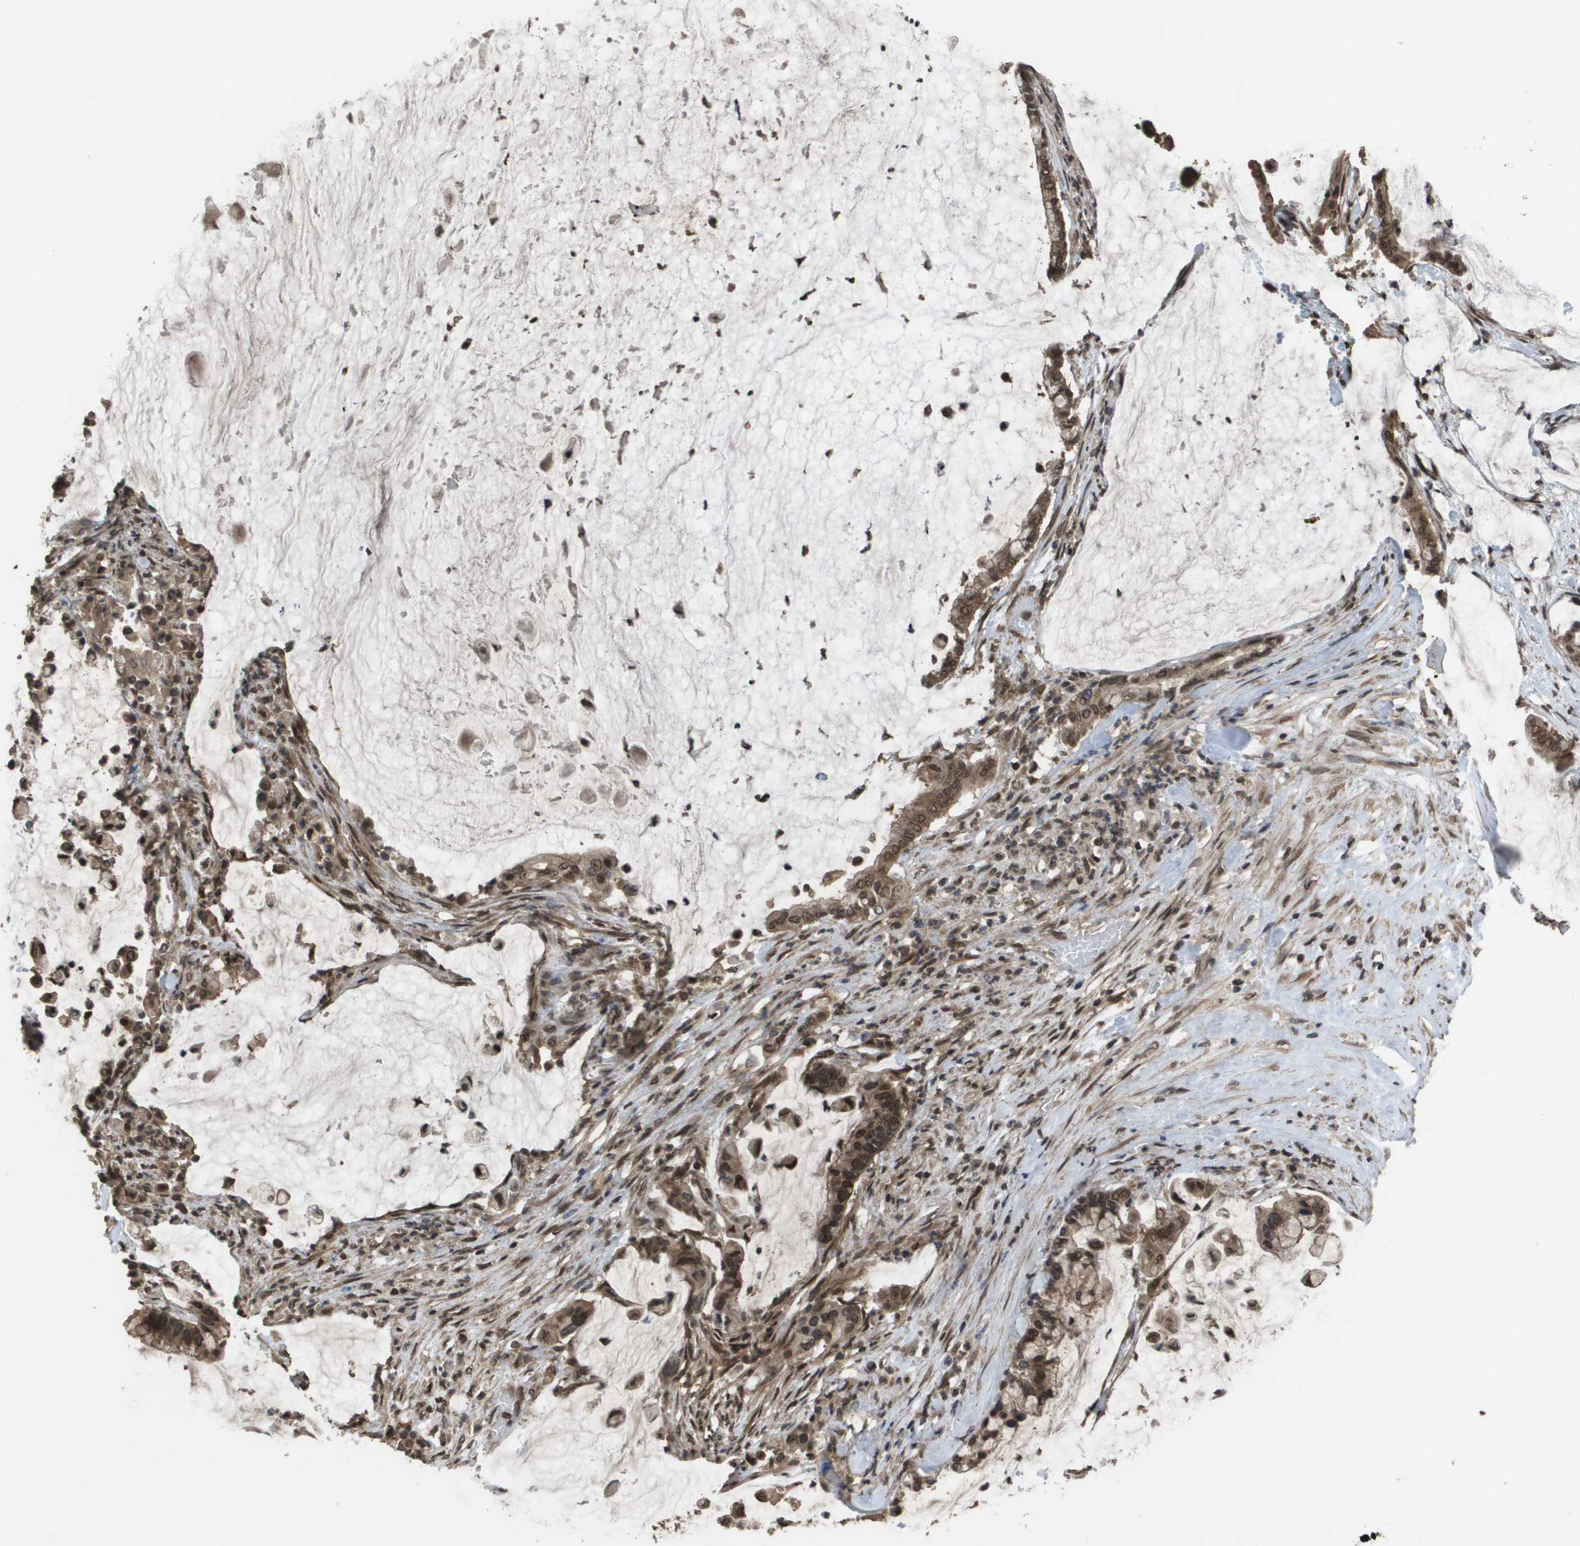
{"staining": {"intensity": "moderate", "quantity": ">75%", "location": "cytoplasmic/membranous,nuclear"}, "tissue": "pancreatic cancer", "cell_type": "Tumor cells", "image_type": "cancer", "snomed": [{"axis": "morphology", "description": "Adenocarcinoma, NOS"}, {"axis": "topography", "description": "Pancreas"}], "caption": "Brown immunohistochemical staining in human pancreatic cancer (adenocarcinoma) exhibits moderate cytoplasmic/membranous and nuclear positivity in approximately >75% of tumor cells. (IHC, brightfield microscopy, high magnification).", "gene": "AXIN2", "patient": {"sex": "male", "age": 41}}